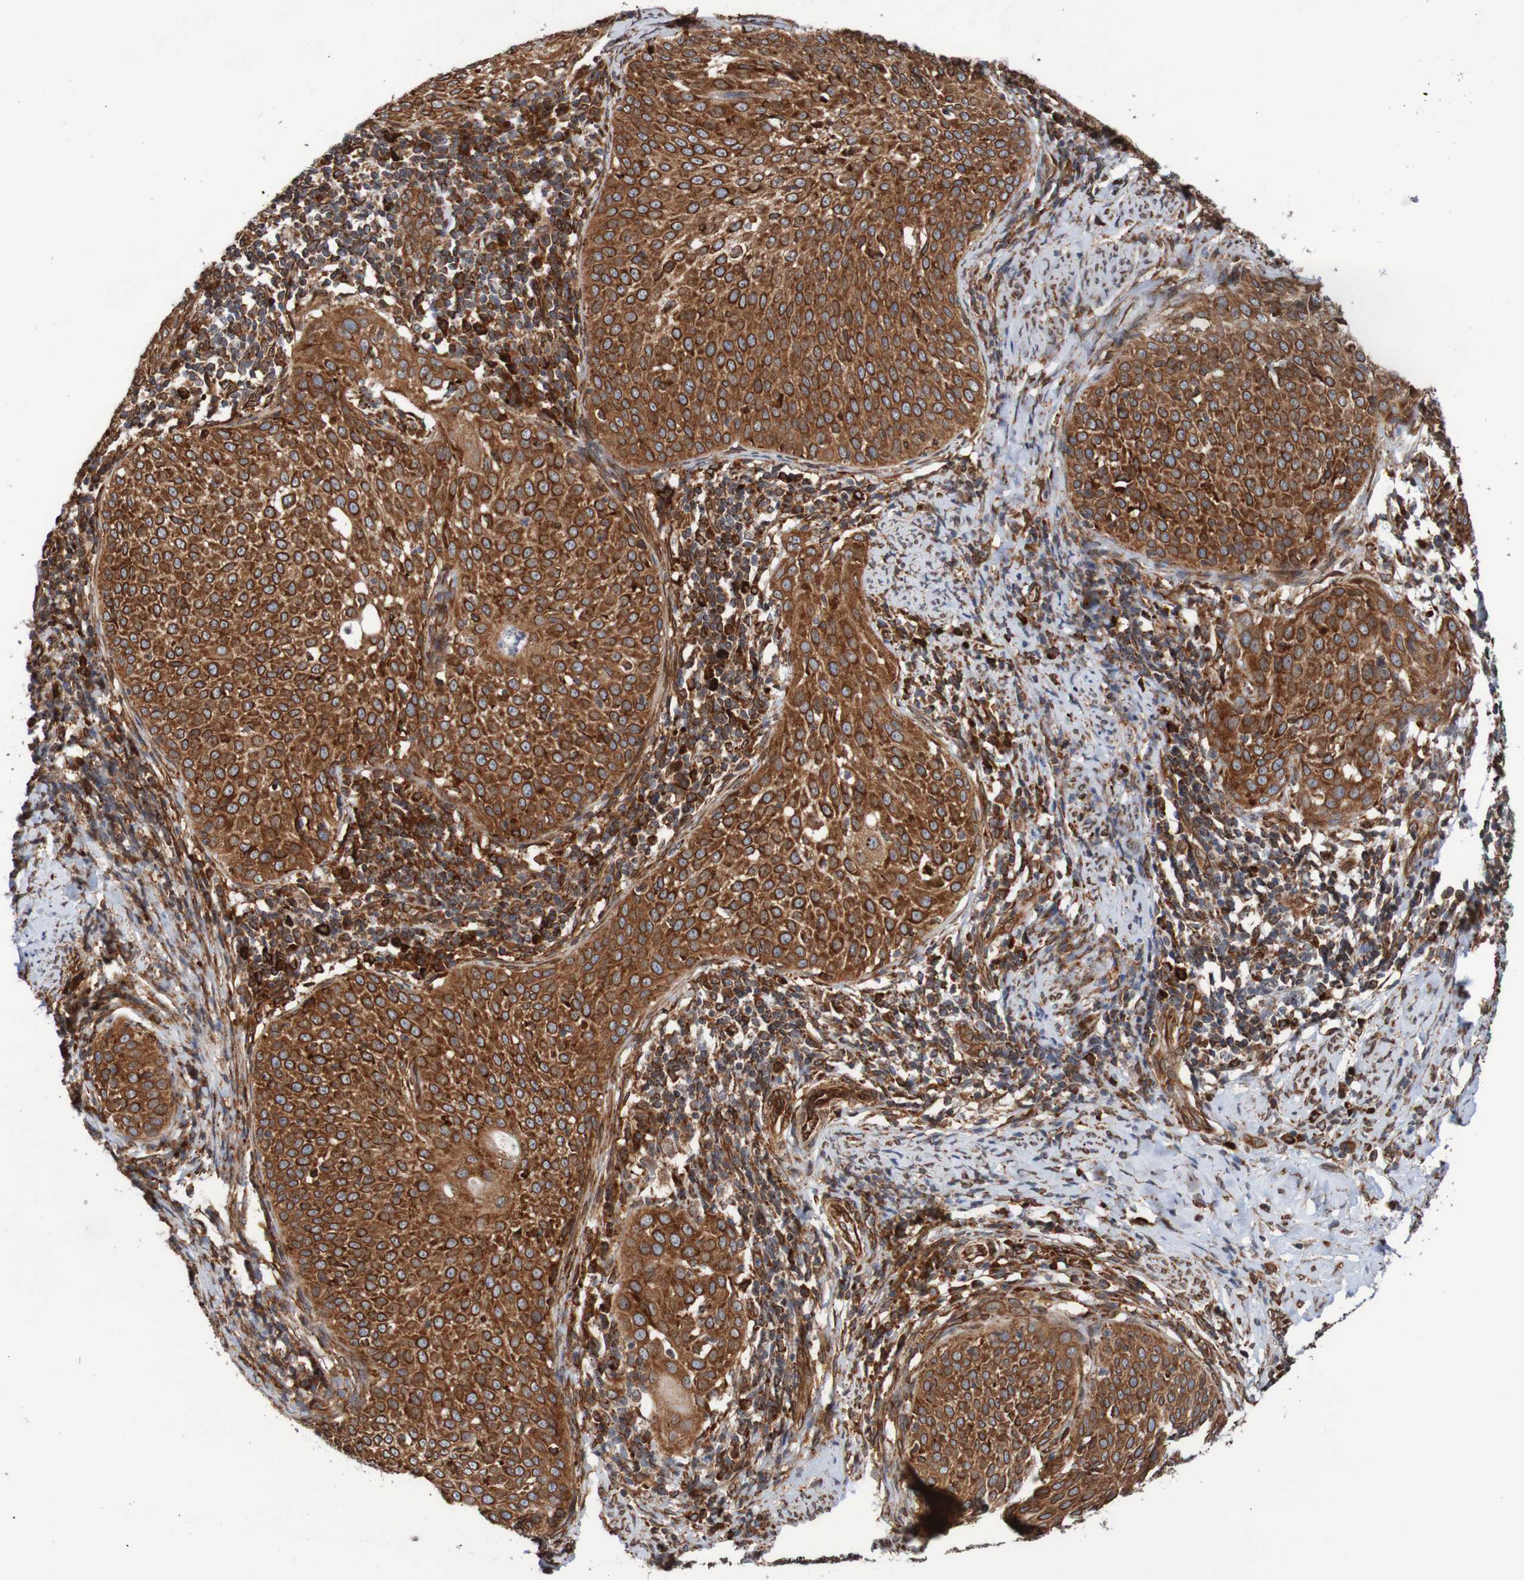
{"staining": {"intensity": "strong", "quantity": ">75%", "location": "cytoplasmic/membranous,nuclear"}, "tissue": "cervical cancer", "cell_type": "Tumor cells", "image_type": "cancer", "snomed": [{"axis": "morphology", "description": "Squamous cell carcinoma, NOS"}, {"axis": "topography", "description": "Cervix"}], "caption": "Strong cytoplasmic/membranous and nuclear protein staining is identified in about >75% of tumor cells in cervical cancer.", "gene": "TMEM109", "patient": {"sex": "female", "age": 51}}